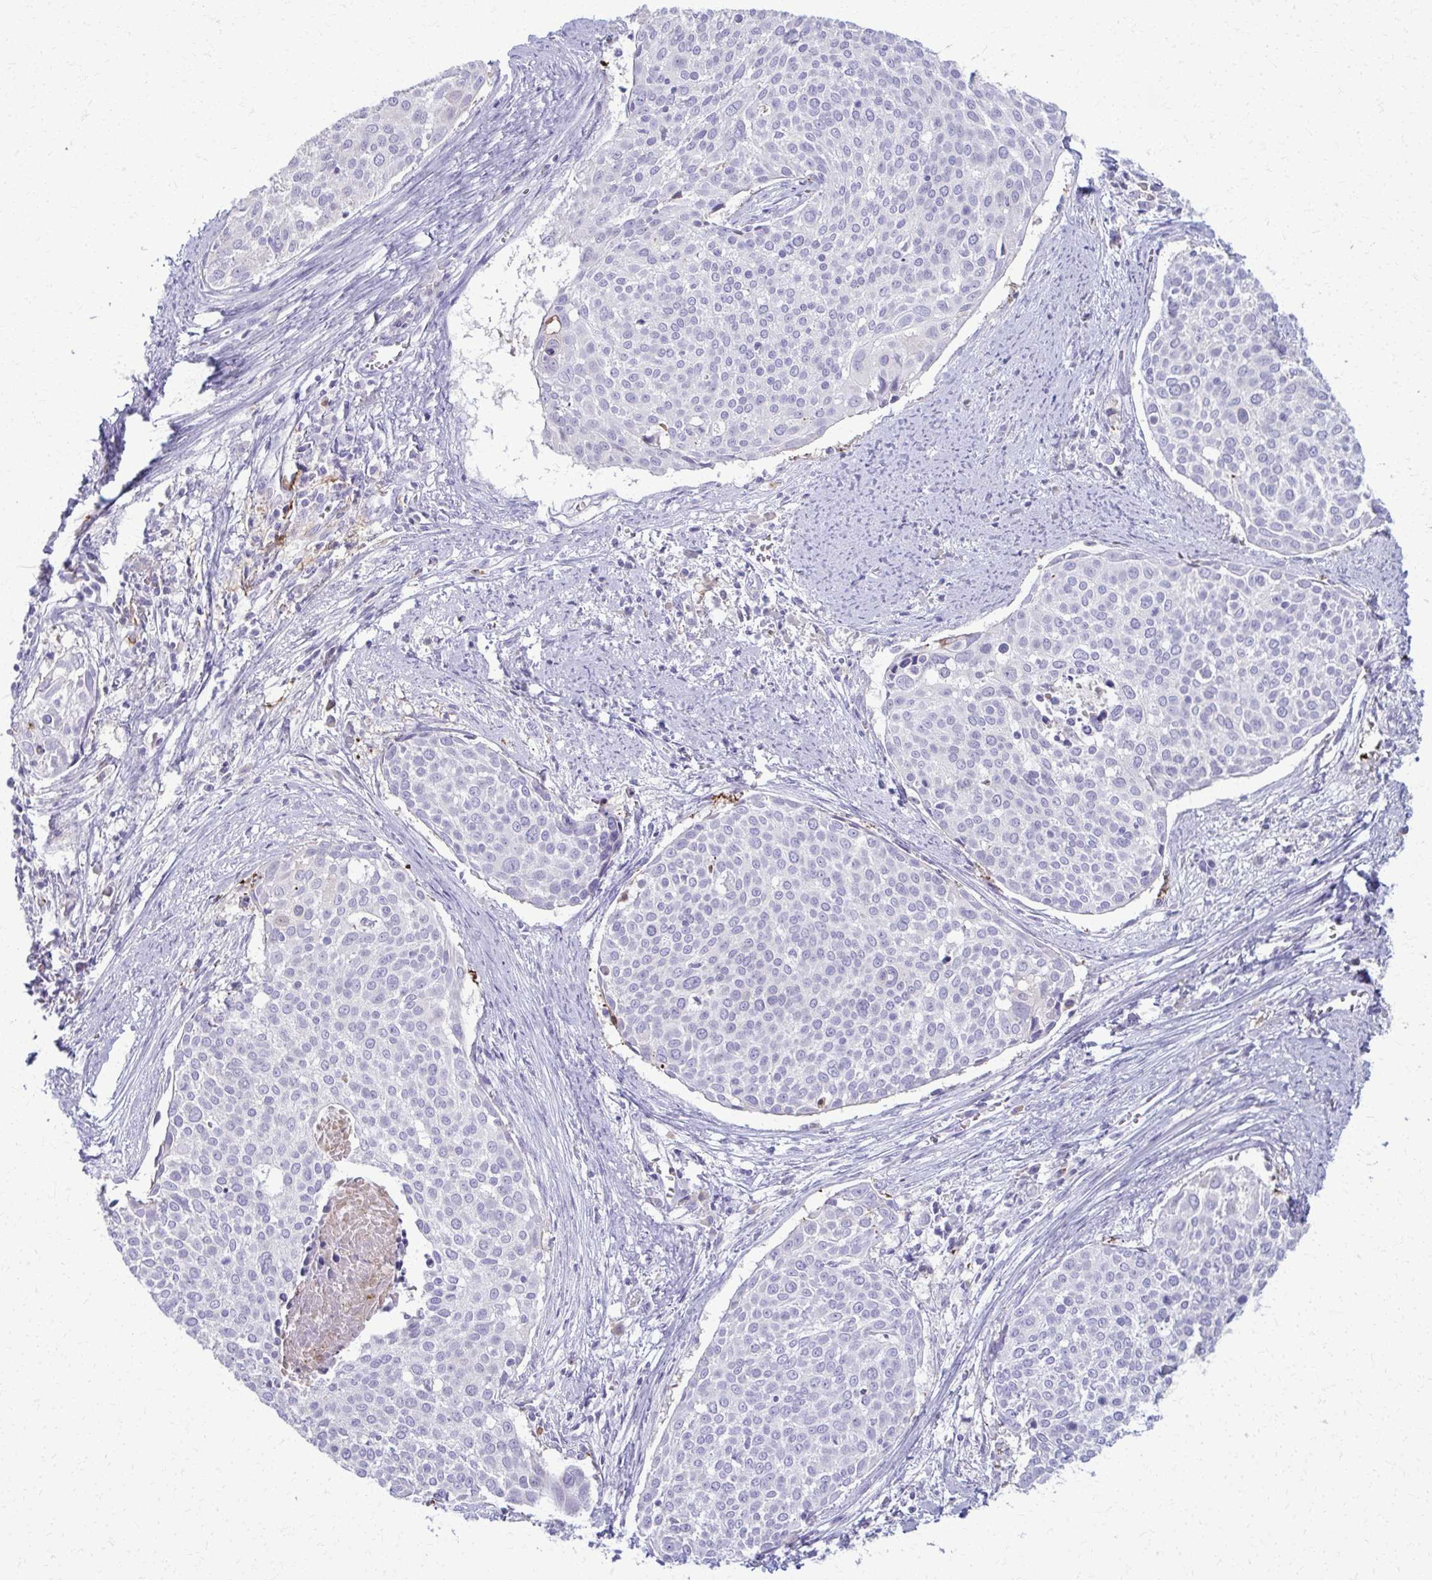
{"staining": {"intensity": "negative", "quantity": "none", "location": "none"}, "tissue": "cervical cancer", "cell_type": "Tumor cells", "image_type": "cancer", "snomed": [{"axis": "morphology", "description": "Squamous cell carcinoma, NOS"}, {"axis": "topography", "description": "Cervix"}], "caption": "Tumor cells show no significant protein staining in cervical cancer.", "gene": "OR4M1", "patient": {"sex": "female", "age": 39}}